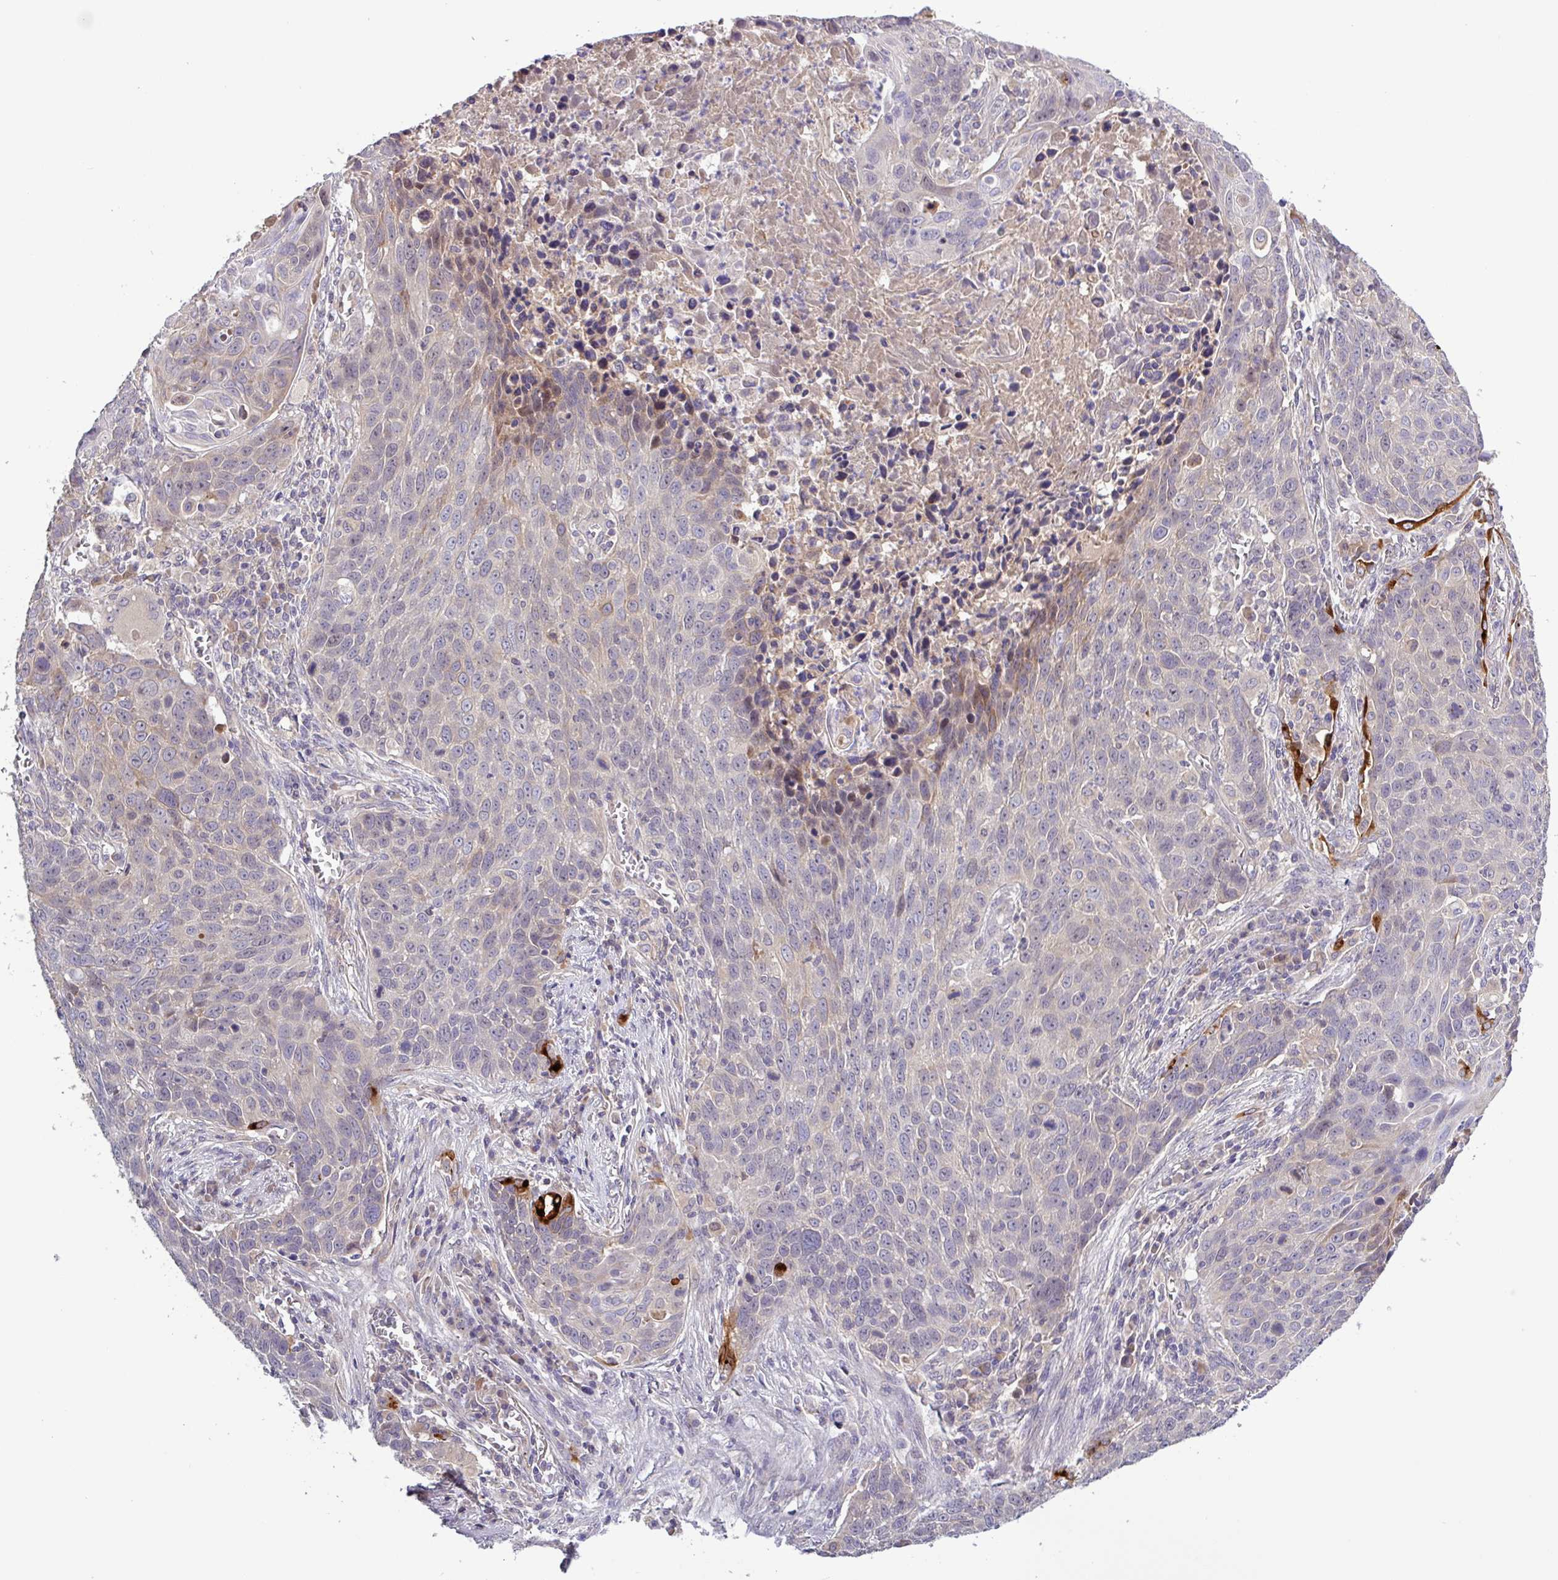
{"staining": {"intensity": "weak", "quantity": "<25%", "location": "cytoplasmic/membranous"}, "tissue": "lung cancer", "cell_type": "Tumor cells", "image_type": "cancer", "snomed": [{"axis": "morphology", "description": "Squamous cell carcinoma, NOS"}, {"axis": "topography", "description": "Lung"}], "caption": "IHC micrograph of lung squamous cell carcinoma stained for a protein (brown), which displays no expression in tumor cells.", "gene": "SFTPB", "patient": {"sex": "male", "age": 78}}